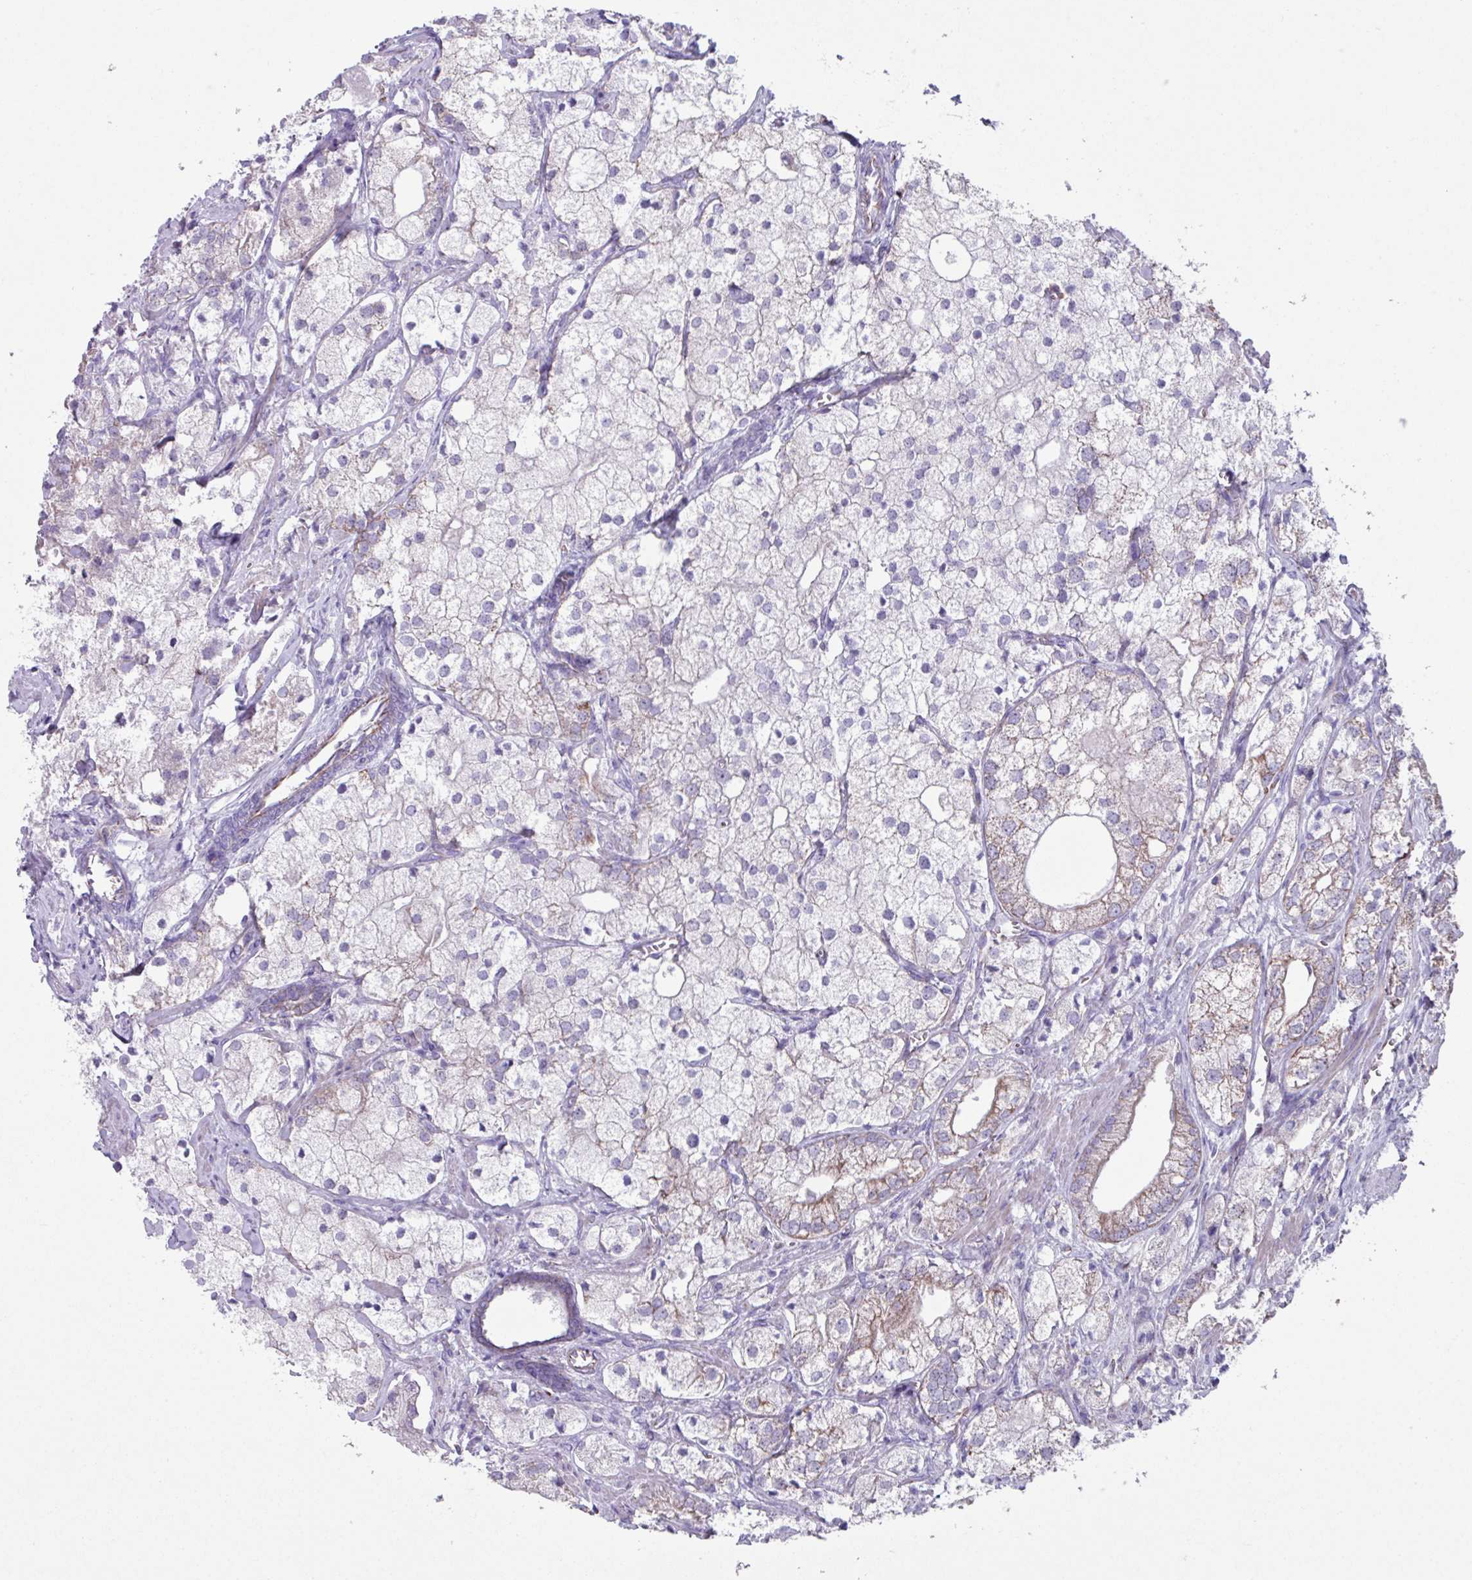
{"staining": {"intensity": "weak", "quantity": "<25%", "location": "cytoplasmic/membranous"}, "tissue": "prostate cancer", "cell_type": "Tumor cells", "image_type": "cancer", "snomed": [{"axis": "morphology", "description": "Adenocarcinoma, Low grade"}, {"axis": "topography", "description": "Prostate"}], "caption": "This is an immunohistochemistry micrograph of adenocarcinoma (low-grade) (prostate). There is no expression in tumor cells.", "gene": "OTULIN", "patient": {"sex": "male", "age": 69}}